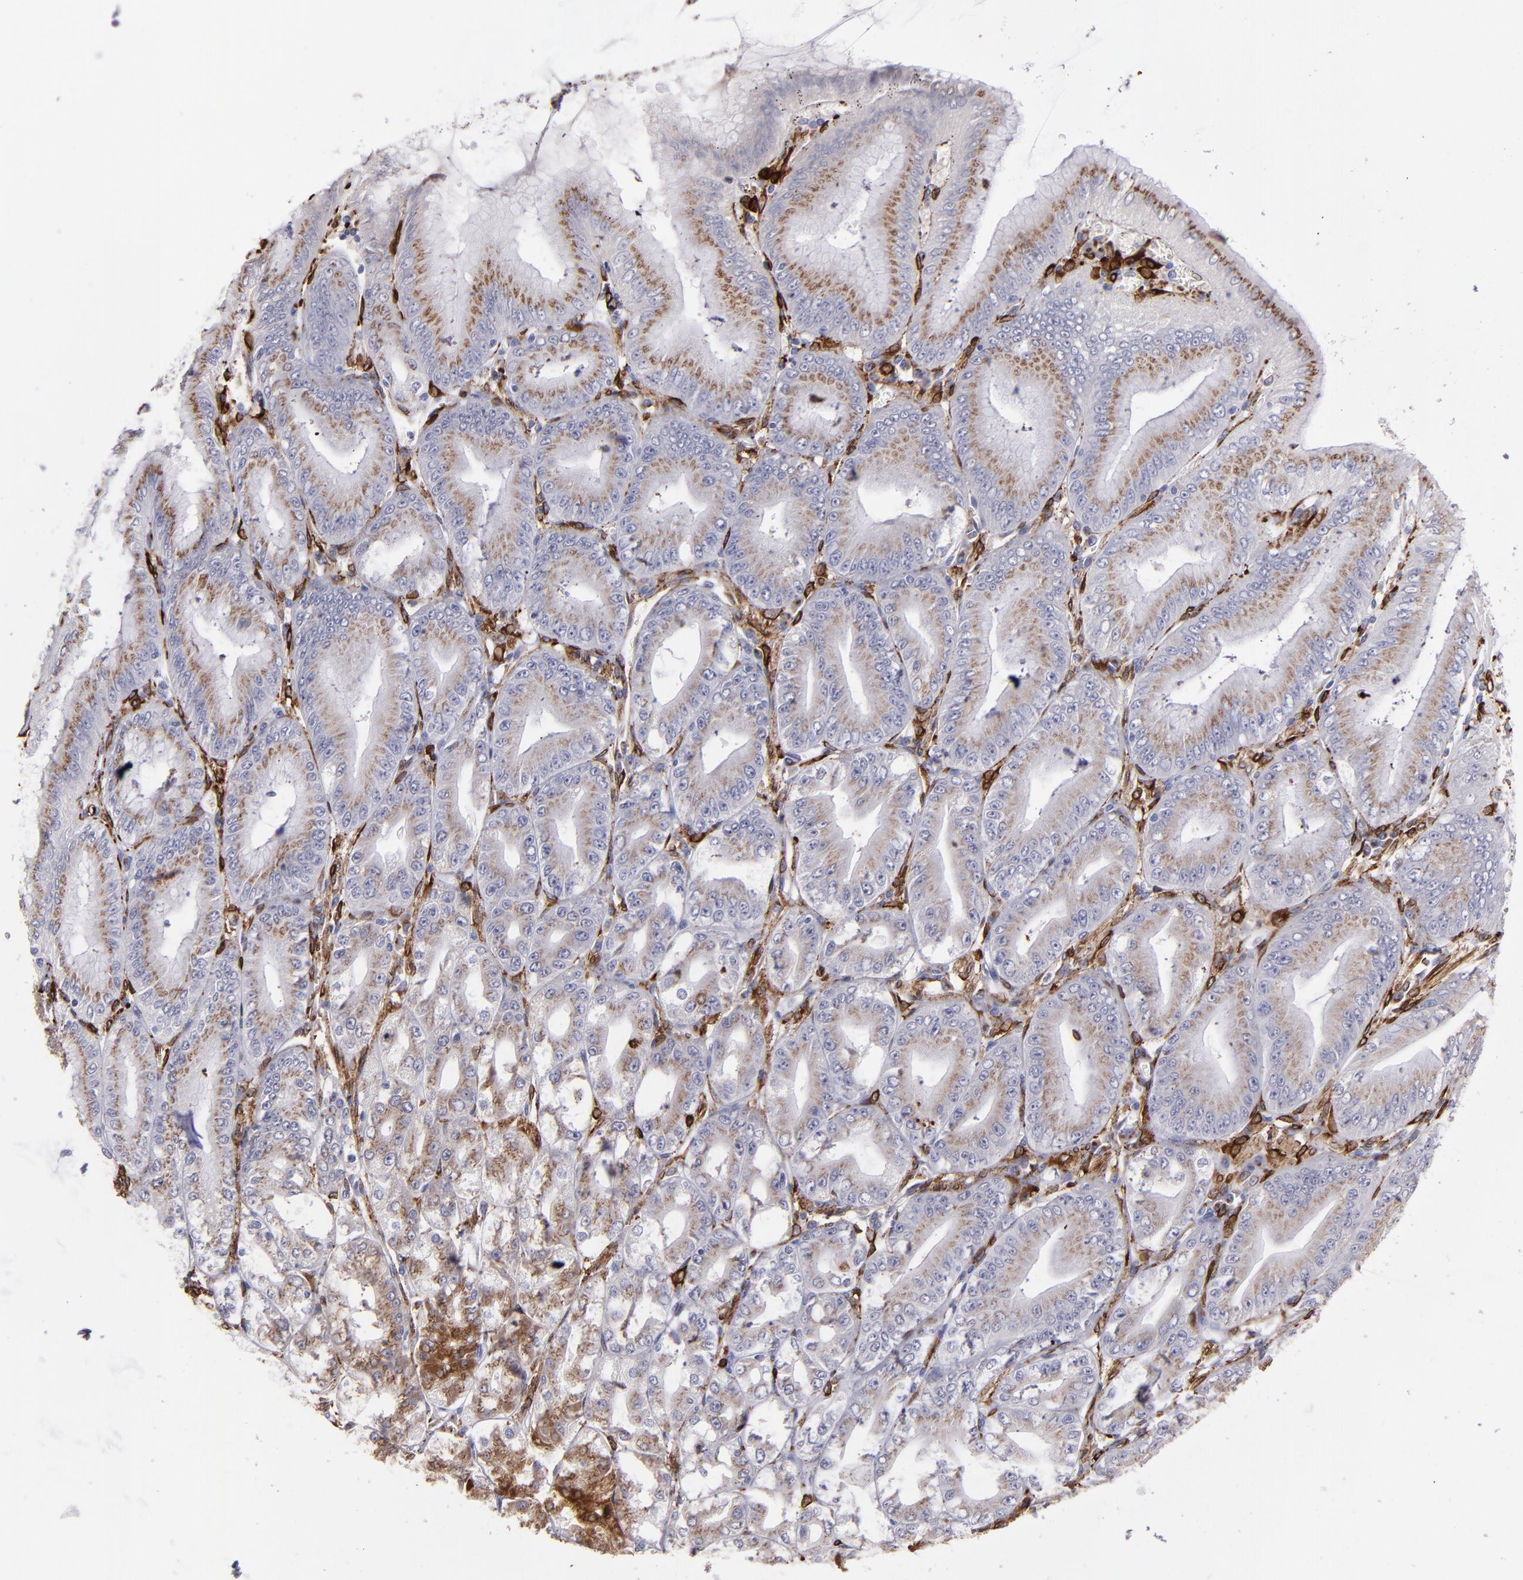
{"staining": {"intensity": "weak", "quantity": ">75%", "location": "cytoplasmic/membranous"}, "tissue": "stomach", "cell_type": "Glandular cells", "image_type": "normal", "snomed": [{"axis": "morphology", "description": "Normal tissue, NOS"}, {"axis": "topography", "description": "Stomach, lower"}], "caption": "Weak cytoplasmic/membranous protein positivity is seen in about >75% of glandular cells in stomach.", "gene": "PTGS1", "patient": {"sex": "male", "age": 71}}